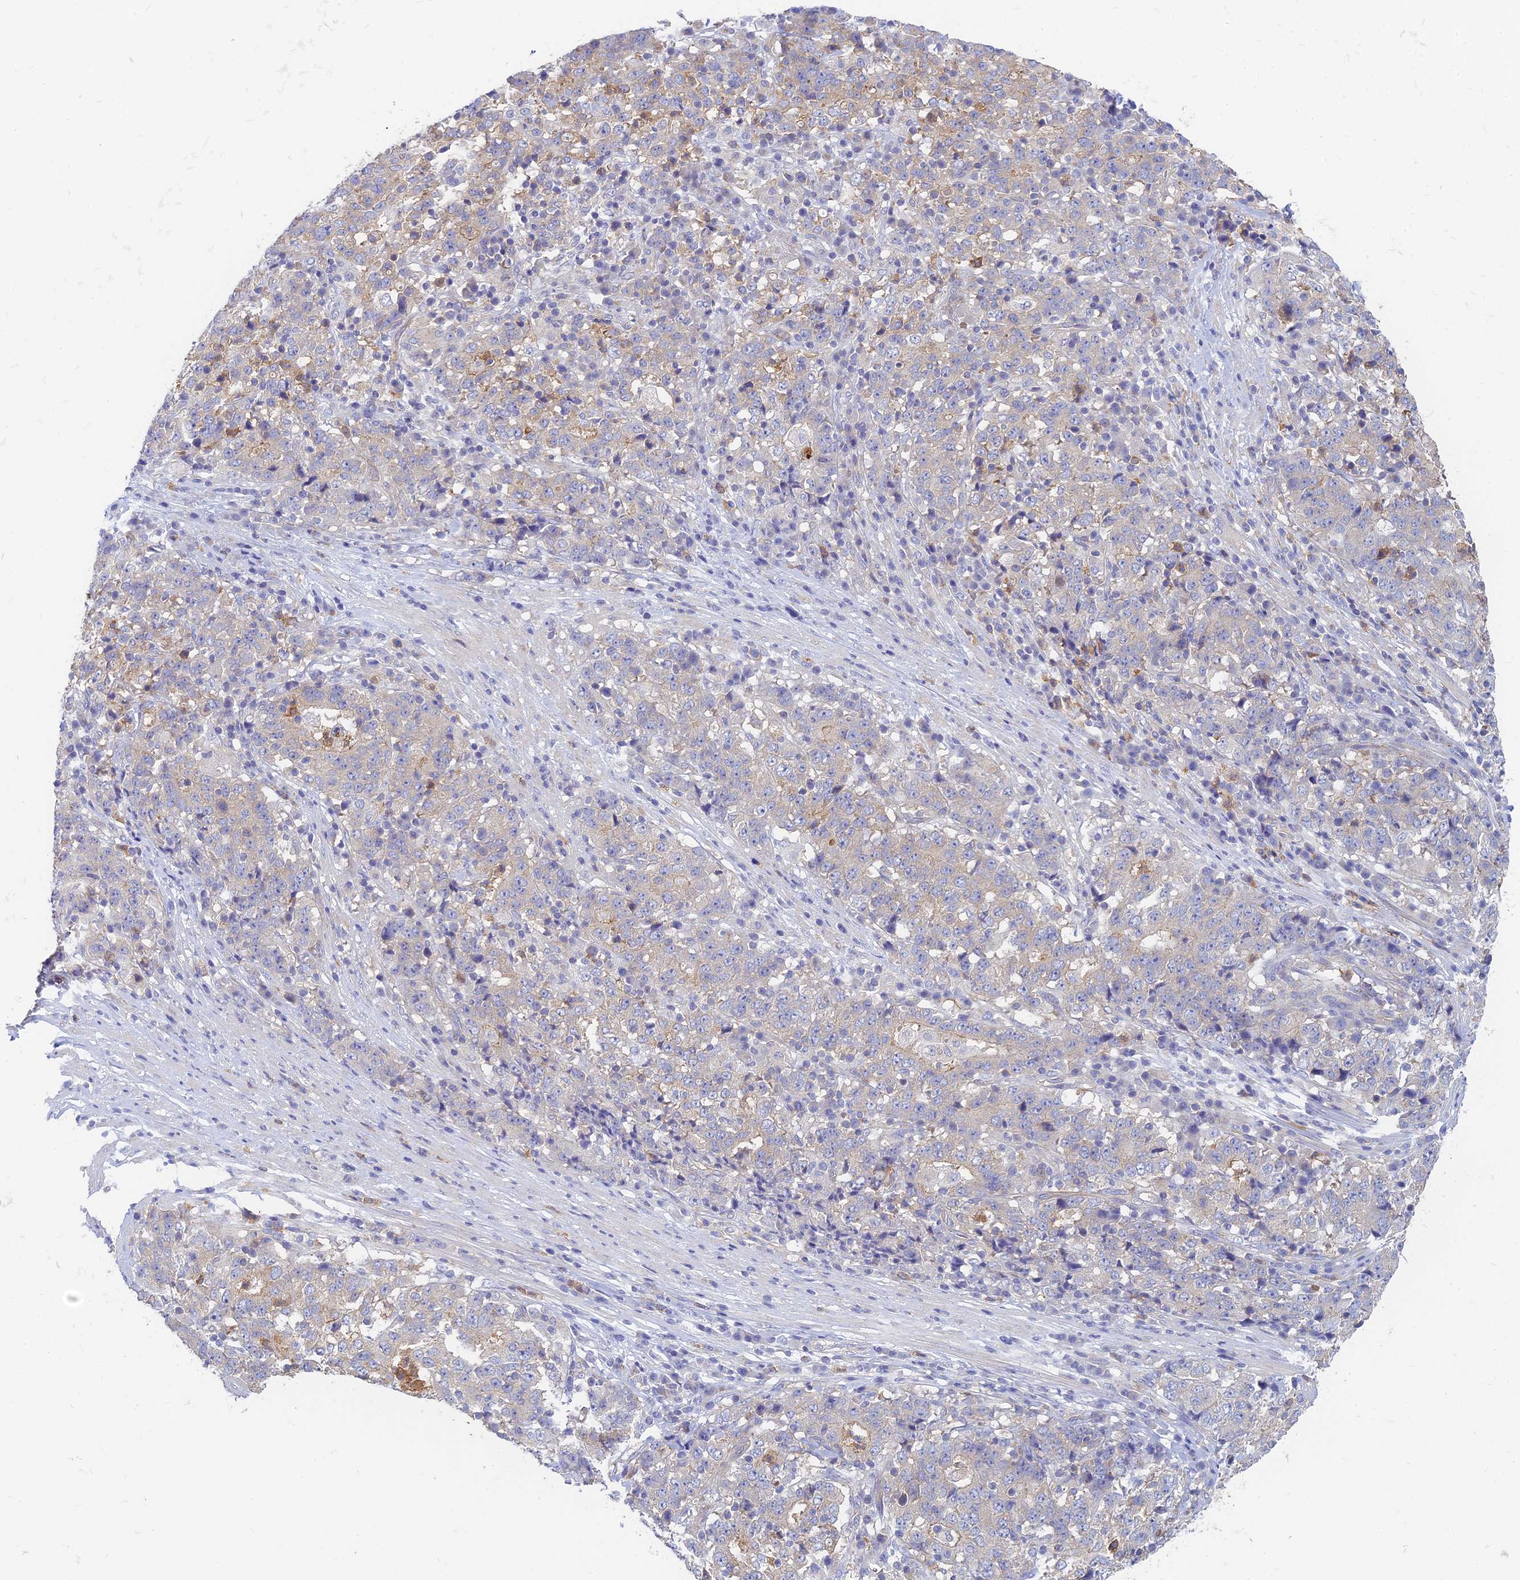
{"staining": {"intensity": "weak", "quantity": "<25%", "location": "cytoplasmic/membranous"}, "tissue": "stomach cancer", "cell_type": "Tumor cells", "image_type": "cancer", "snomed": [{"axis": "morphology", "description": "Adenocarcinoma, NOS"}, {"axis": "topography", "description": "Stomach"}], "caption": "Tumor cells are negative for protein expression in human stomach cancer (adenocarcinoma).", "gene": "STRN4", "patient": {"sex": "male", "age": 59}}